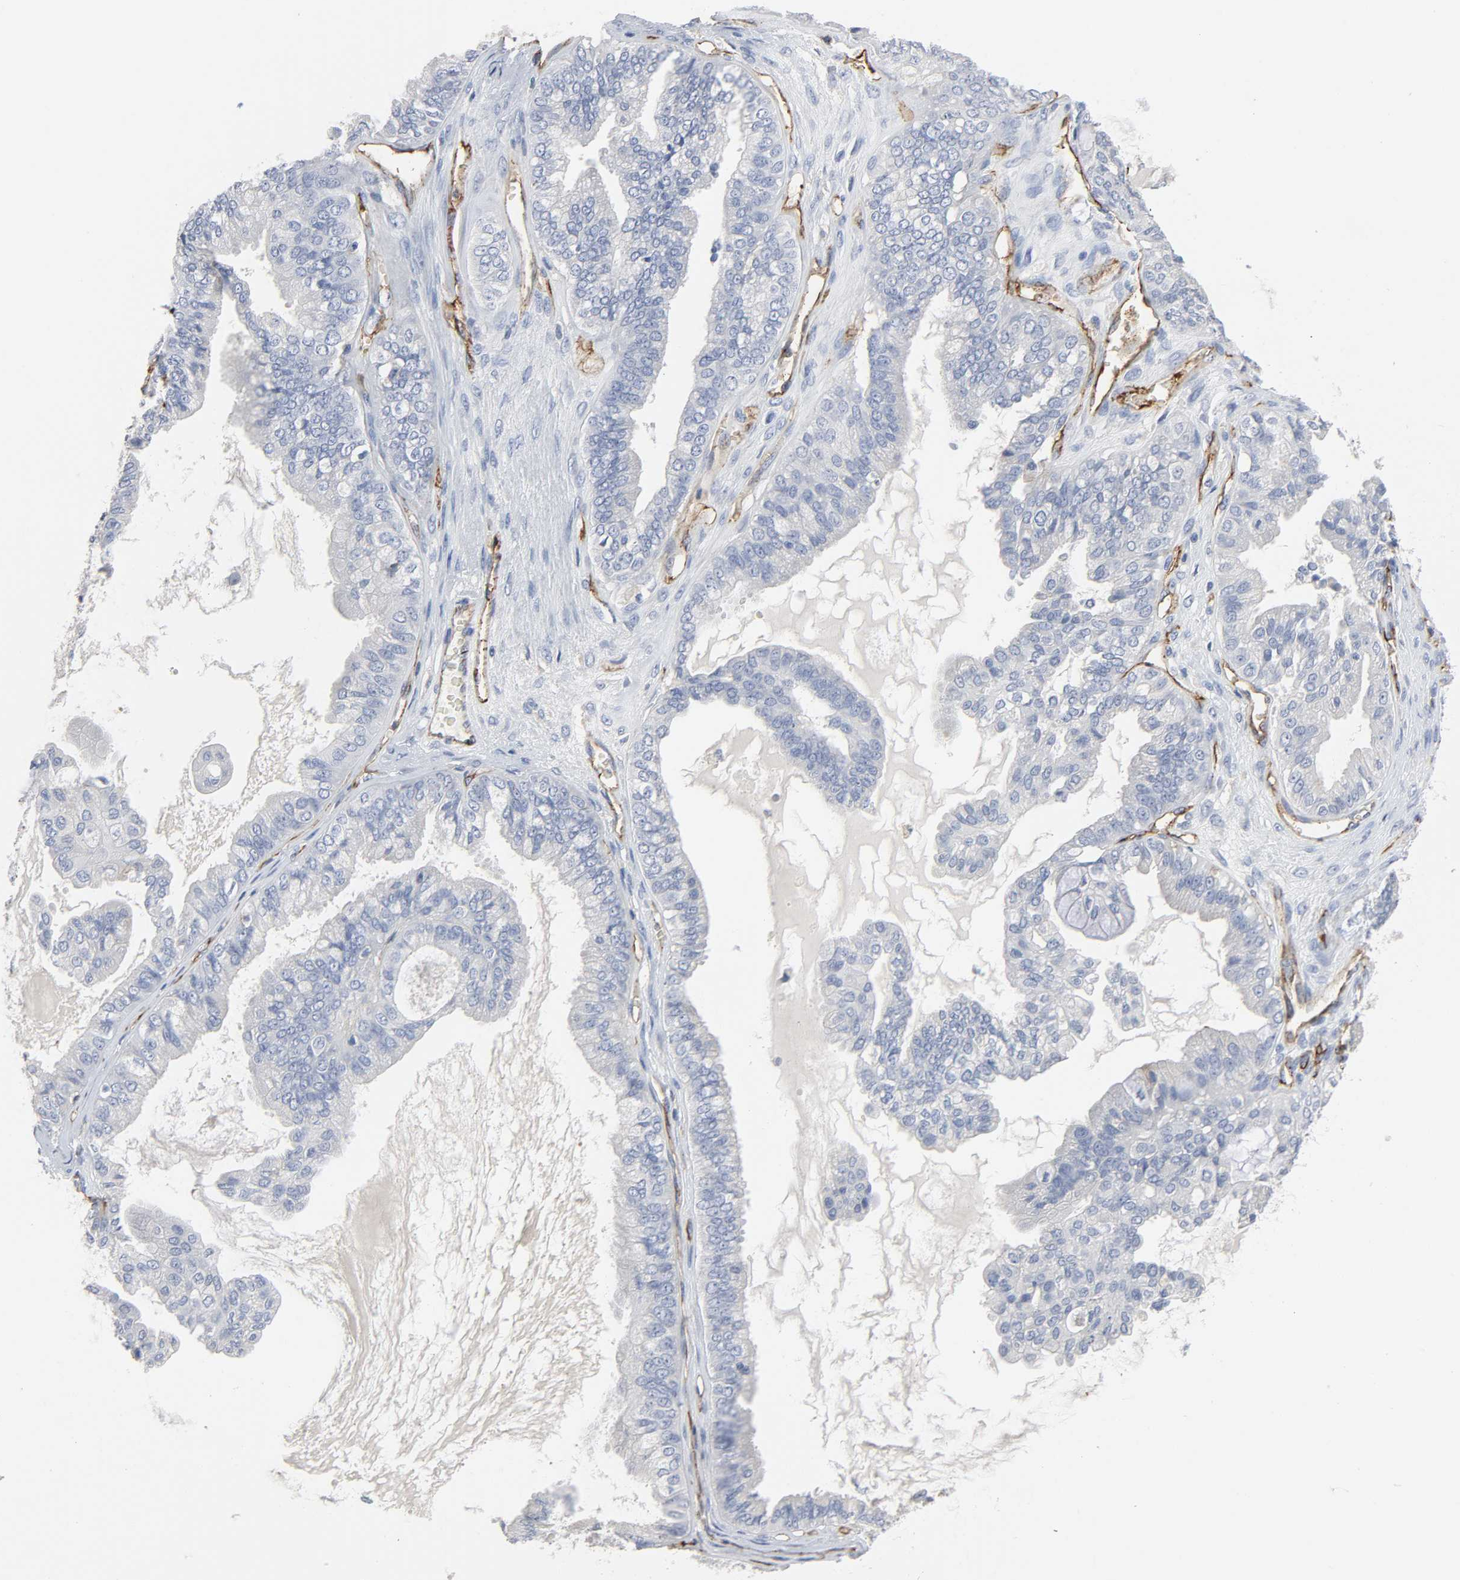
{"staining": {"intensity": "negative", "quantity": "none", "location": "none"}, "tissue": "ovarian cancer", "cell_type": "Tumor cells", "image_type": "cancer", "snomed": [{"axis": "morphology", "description": "Carcinoma, NOS"}, {"axis": "morphology", "description": "Carcinoma, endometroid"}, {"axis": "topography", "description": "Ovary"}], "caption": "Ovarian cancer (endometroid carcinoma) stained for a protein using immunohistochemistry reveals no staining tumor cells.", "gene": "PECAM1", "patient": {"sex": "female", "age": 50}}